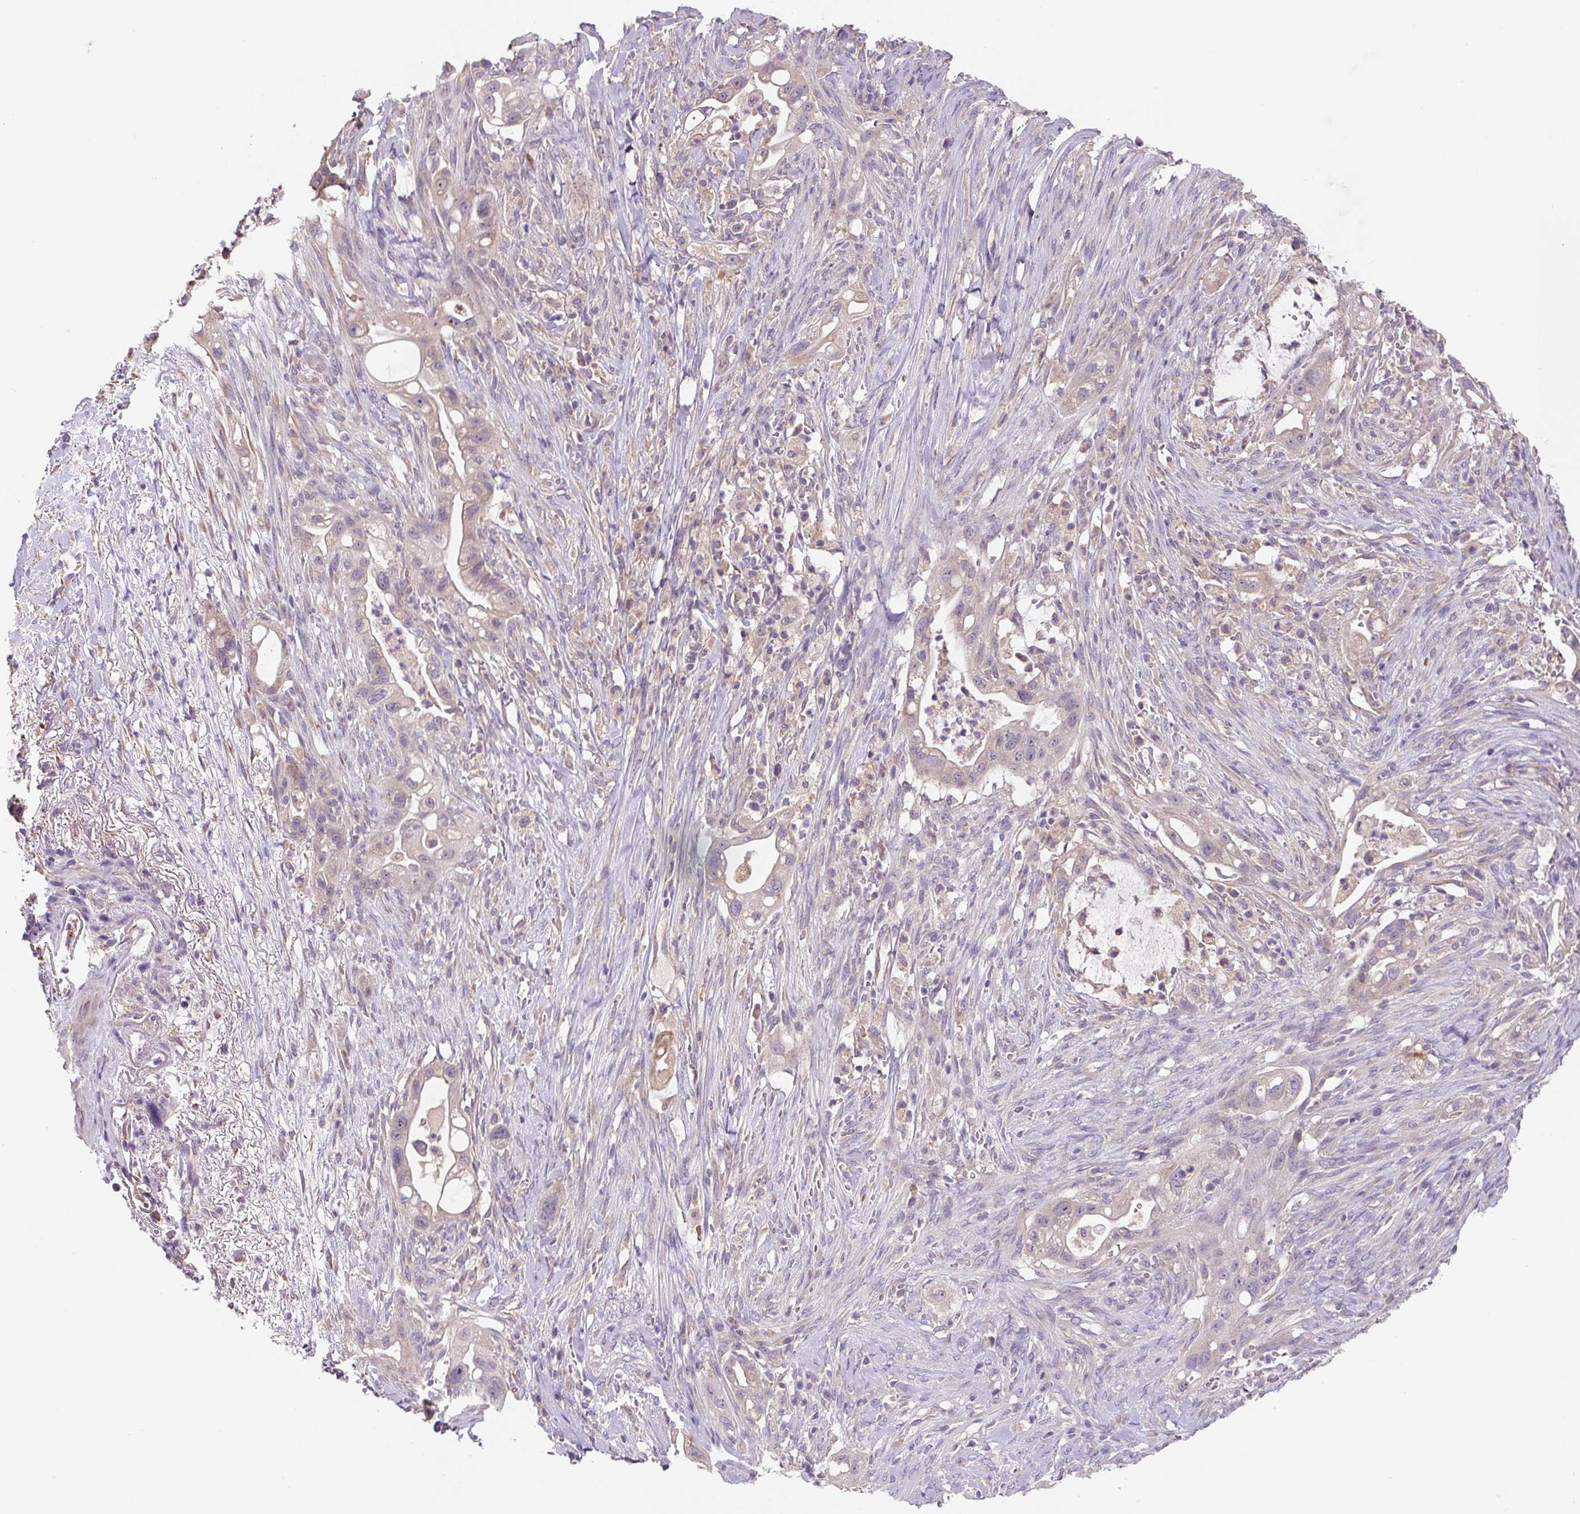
{"staining": {"intensity": "negative", "quantity": "none", "location": "none"}, "tissue": "pancreatic cancer", "cell_type": "Tumor cells", "image_type": "cancer", "snomed": [{"axis": "morphology", "description": "Adenocarcinoma, NOS"}, {"axis": "topography", "description": "Pancreas"}], "caption": "This is an immunohistochemistry (IHC) photomicrograph of human pancreatic cancer (adenocarcinoma). There is no staining in tumor cells.", "gene": "FZD5", "patient": {"sex": "male", "age": 44}}